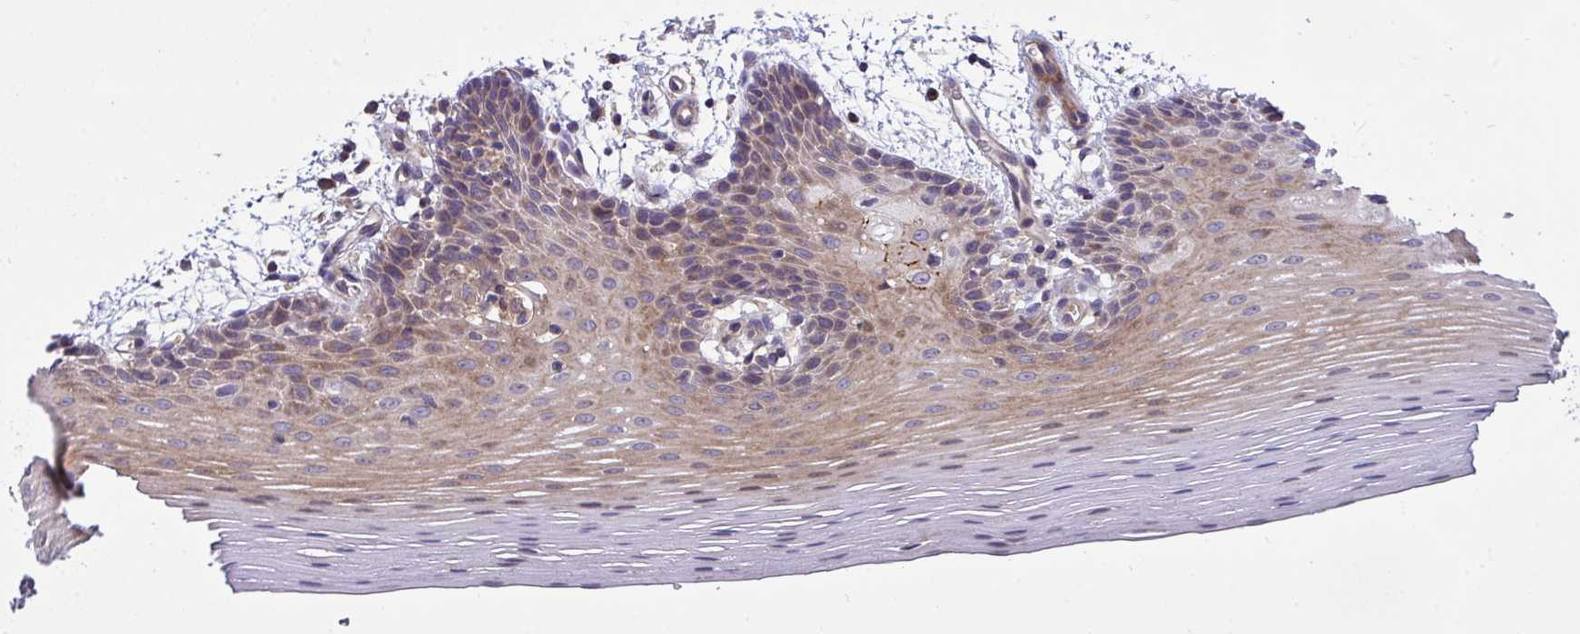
{"staining": {"intensity": "moderate", "quantity": "25%-75%", "location": "cytoplasmic/membranous"}, "tissue": "oral mucosa", "cell_type": "Squamous epithelial cells", "image_type": "normal", "snomed": [{"axis": "morphology", "description": "Normal tissue, NOS"}, {"axis": "topography", "description": "Oral tissue"}], "caption": "Oral mucosa stained with a brown dye shows moderate cytoplasmic/membranous positive positivity in approximately 25%-75% of squamous epithelial cells.", "gene": "GRB14", "patient": {"sex": "female", "age": 81}}